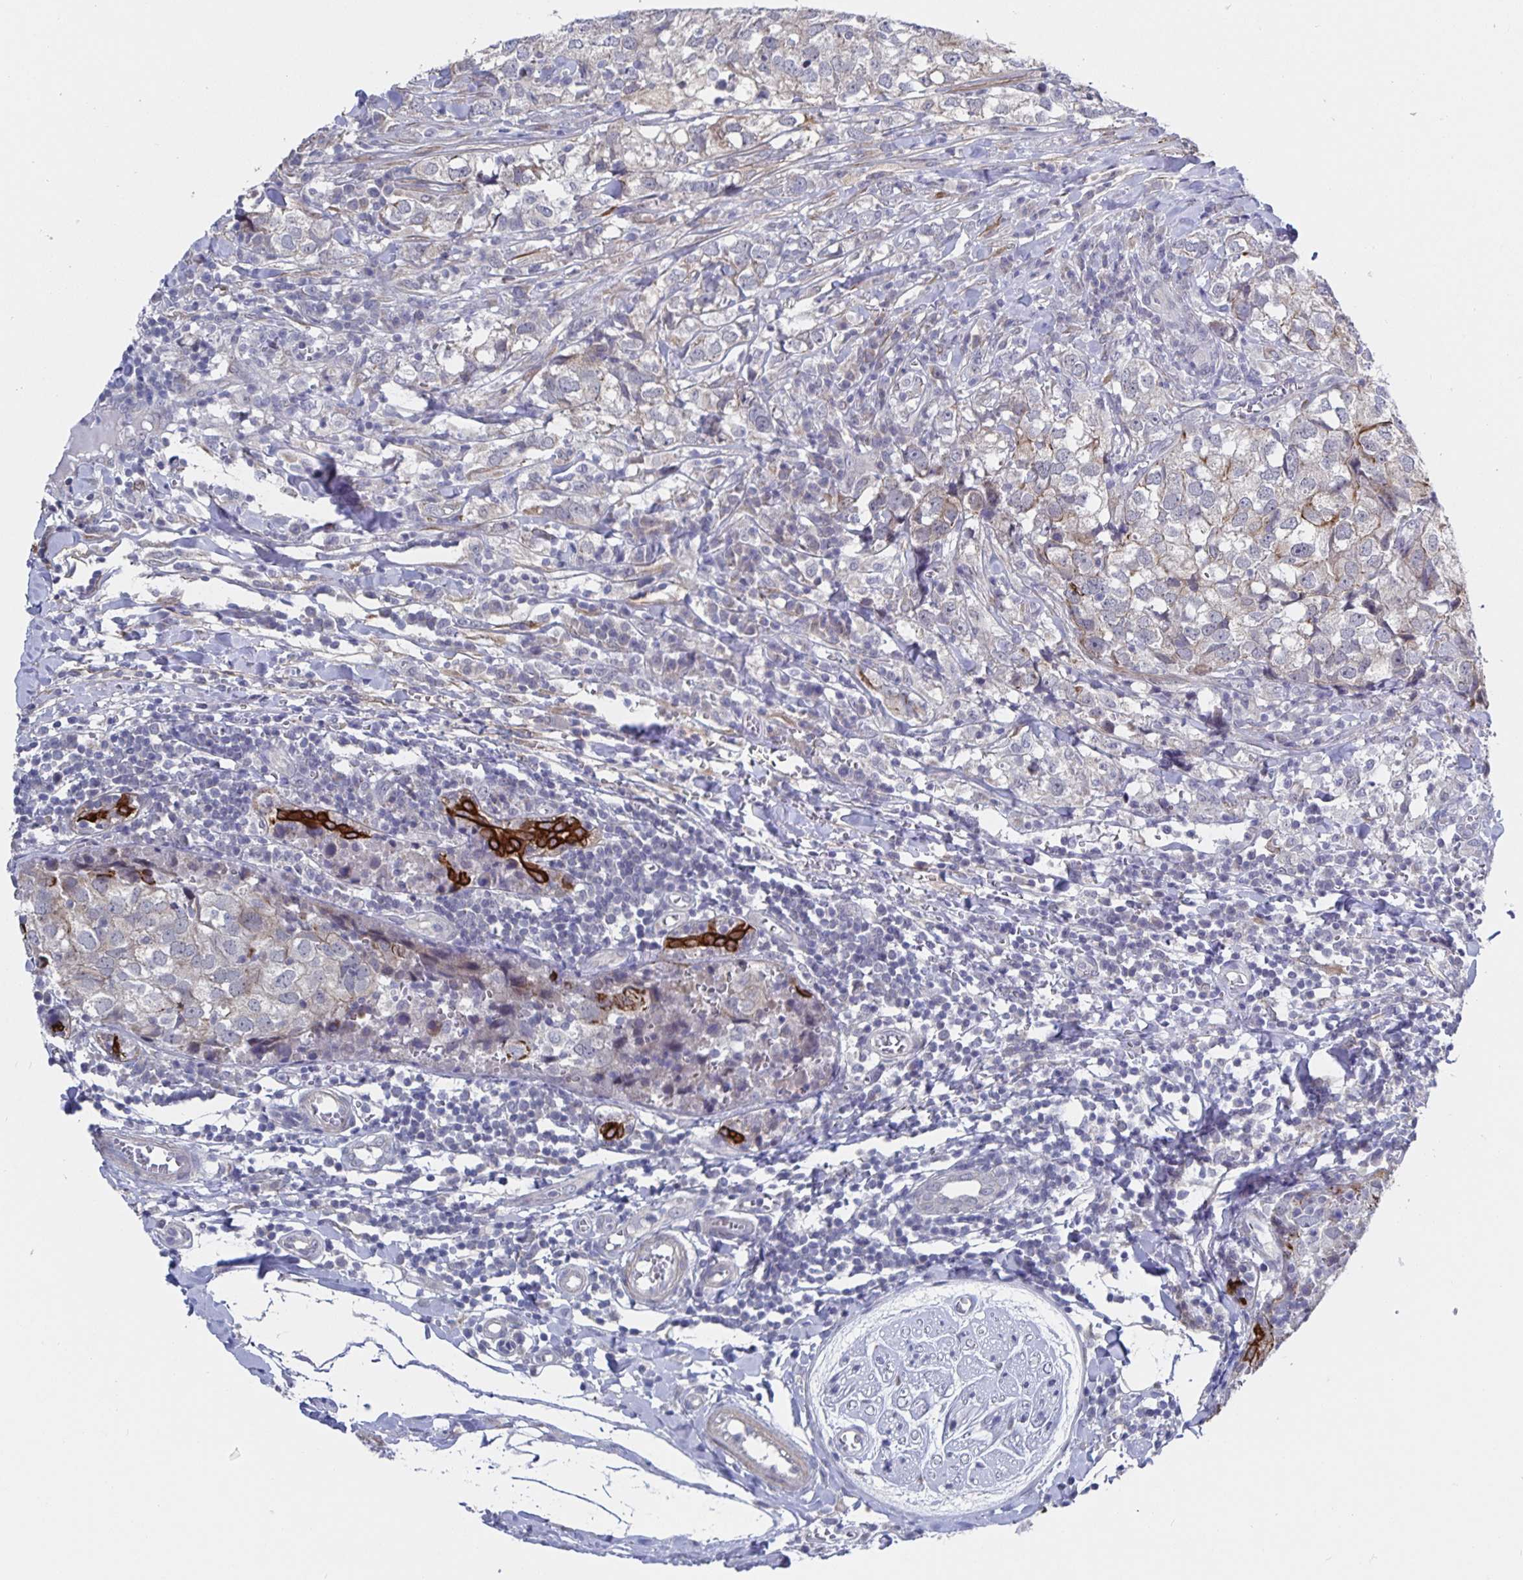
{"staining": {"intensity": "strong", "quantity": "<25%", "location": "cytoplasmic/membranous"}, "tissue": "breast cancer", "cell_type": "Tumor cells", "image_type": "cancer", "snomed": [{"axis": "morphology", "description": "Duct carcinoma"}, {"axis": "topography", "description": "Breast"}], "caption": "Immunohistochemistry image of neoplastic tissue: breast intraductal carcinoma stained using immunohistochemistry displays medium levels of strong protein expression localized specifically in the cytoplasmic/membranous of tumor cells, appearing as a cytoplasmic/membranous brown color.", "gene": "ZIK1", "patient": {"sex": "female", "age": 30}}